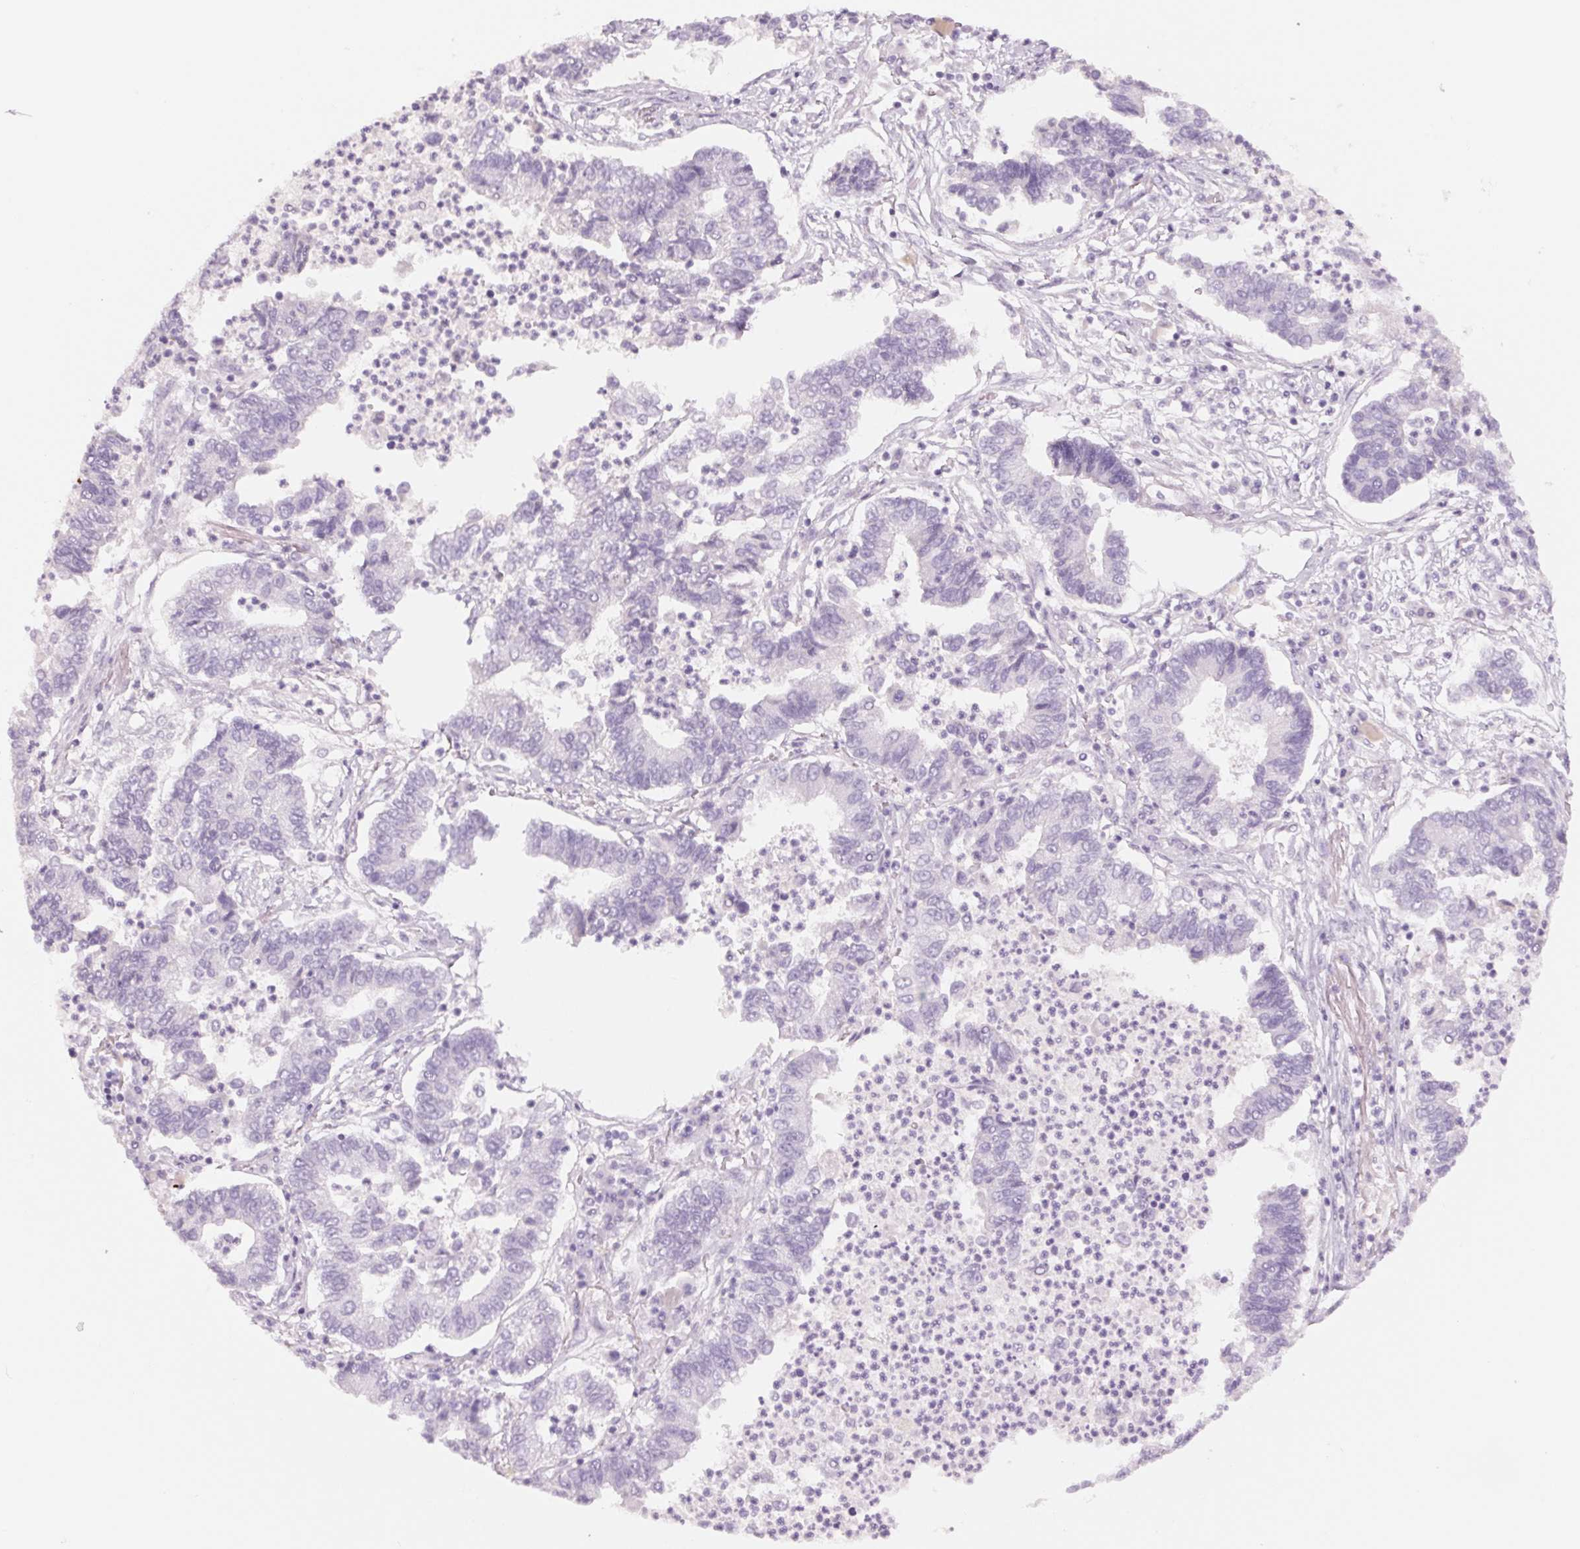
{"staining": {"intensity": "negative", "quantity": "none", "location": "none"}, "tissue": "lung cancer", "cell_type": "Tumor cells", "image_type": "cancer", "snomed": [{"axis": "morphology", "description": "Adenocarcinoma, NOS"}, {"axis": "topography", "description": "Lung"}], "caption": "High power microscopy photomicrograph of an immunohistochemistry histopathology image of lung cancer (adenocarcinoma), revealing no significant expression in tumor cells.", "gene": "PPIA", "patient": {"sex": "female", "age": 57}}